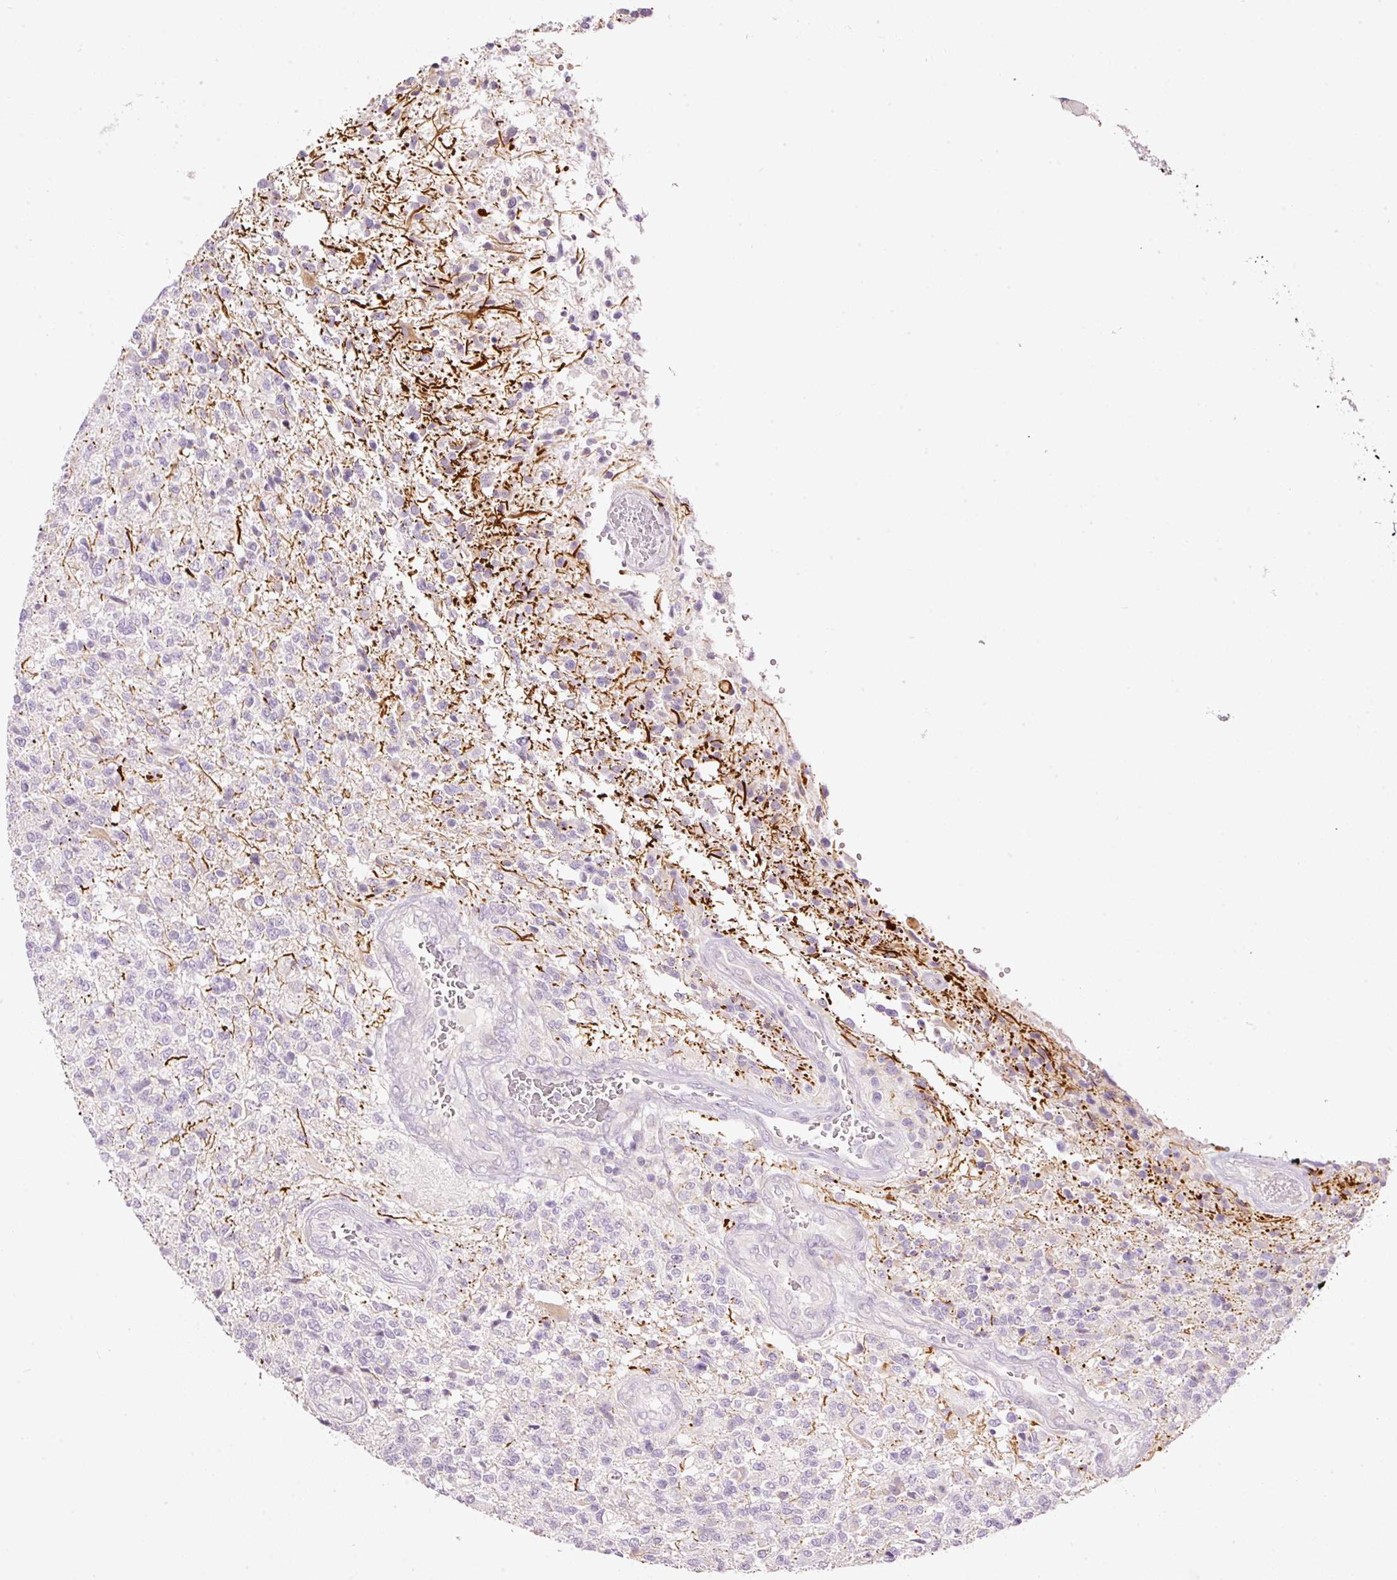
{"staining": {"intensity": "negative", "quantity": "none", "location": "none"}, "tissue": "glioma", "cell_type": "Tumor cells", "image_type": "cancer", "snomed": [{"axis": "morphology", "description": "Glioma, malignant, High grade"}, {"axis": "topography", "description": "Brain"}], "caption": "The image reveals no staining of tumor cells in glioma.", "gene": "RSPO2", "patient": {"sex": "male", "age": 56}}